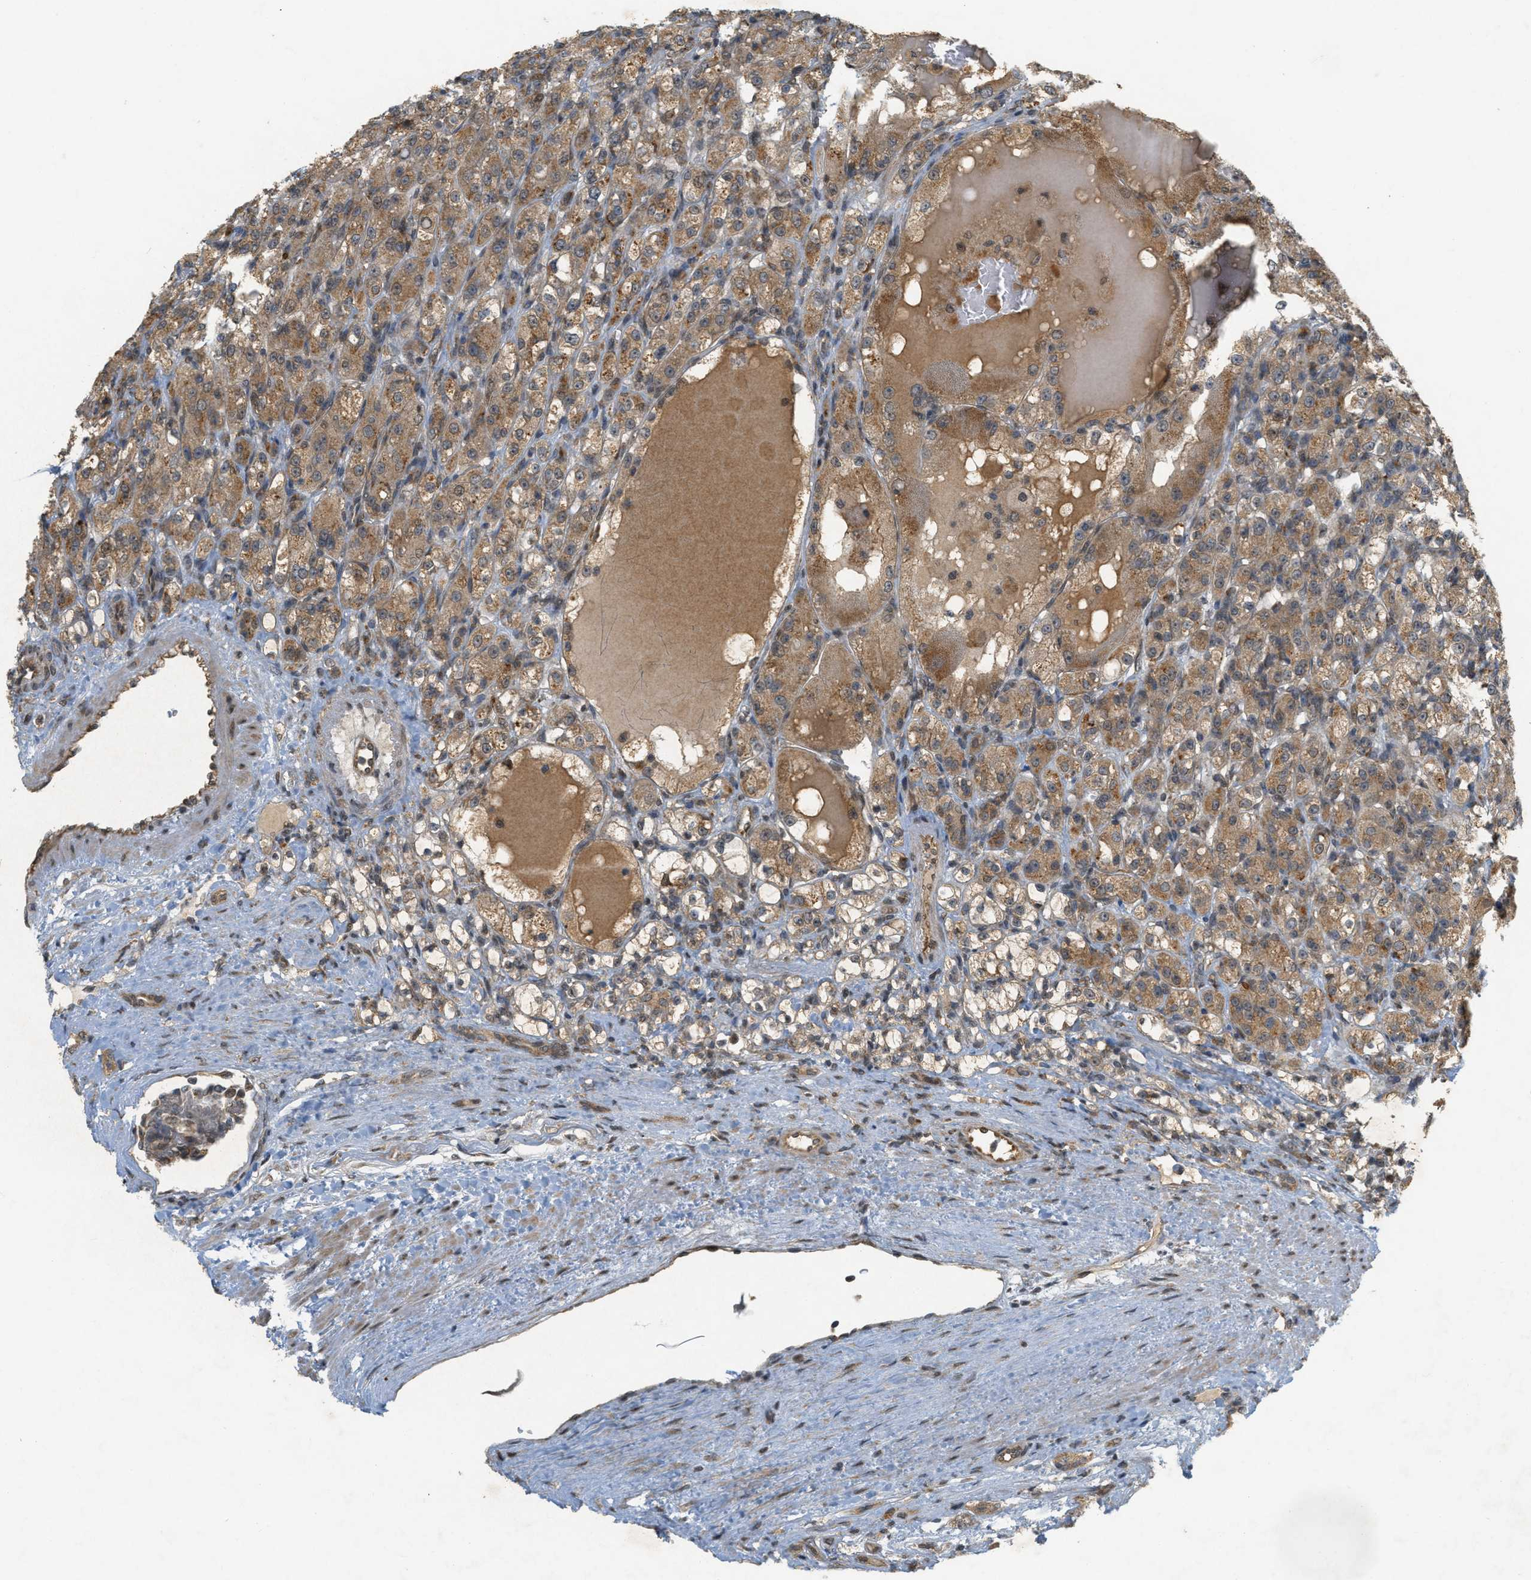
{"staining": {"intensity": "moderate", "quantity": ">75%", "location": "cytoplasmic/membranous"}, "tissue": "renal cancer", "cell_type": "Tumor cells", "image_type": "cancer", "snomed": [{"axis": "morphology", "description": "Normal tissue, NOS"}, {"axis": "morphology", "description": "Adenocarcinoma, NOS"}, {"axis": "topography", "description": "Kidney"}], "caption": "Moderate cytoplasmic/membranous expression for a protein is identified in approximately >75% of tumor cells of renal adenocarcinoma using IHC.", "gene": "PRKD1", "patient": {"sex": "male", "age": 61}}